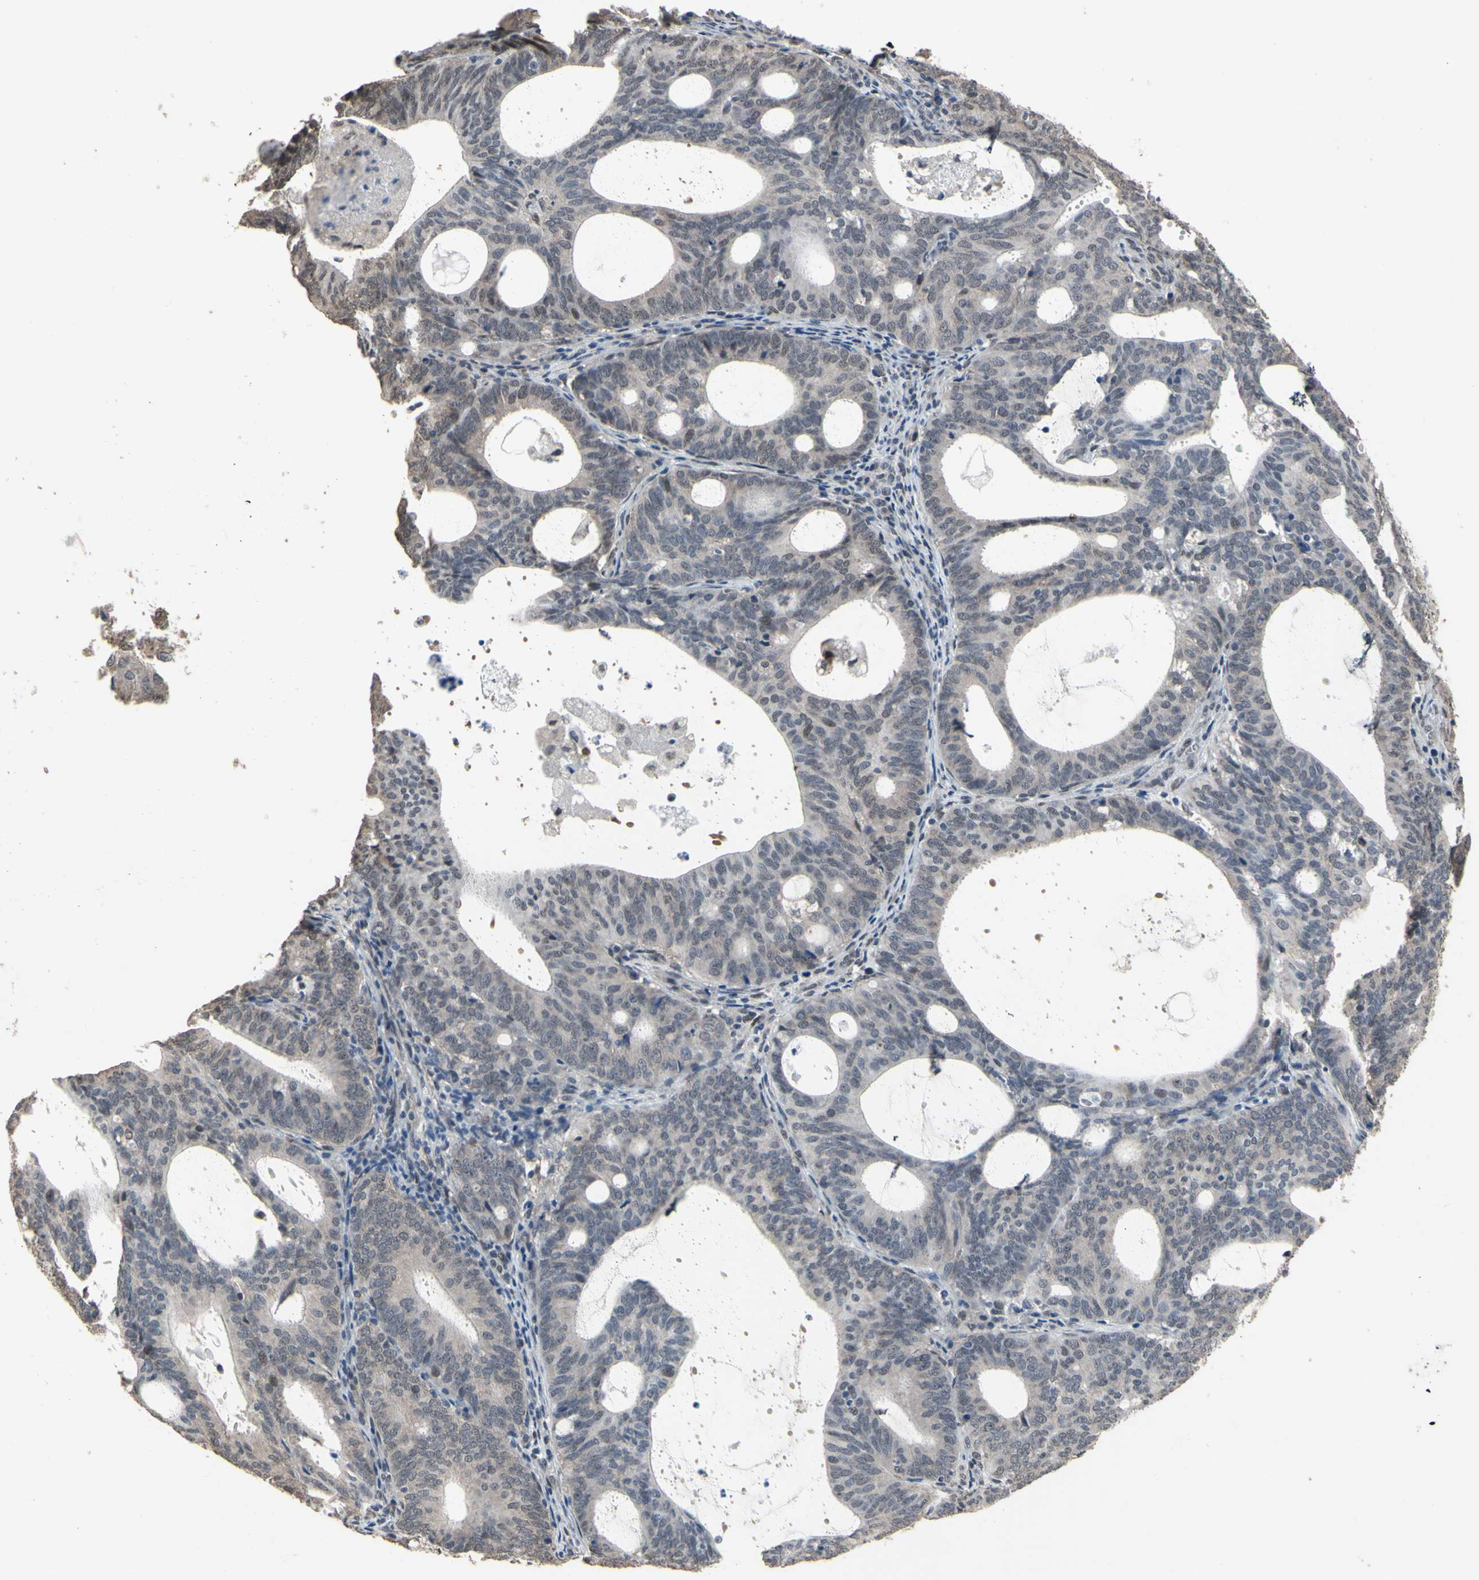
{"staining": {"intensity": "negative", "quantity": "none", "location": "none"}, "tissue": "endometrial cancer", "cell_type": "Tumor cells", "image_type": "cancer", "snomed": [{"axis": "morphology", "description": "Adenocarcinoma, NOS"}, {"axis": "topography", "description": "Uterus"}], "caption": "High power microscopy micrograph of an immunohistochemistry histopathology image of endometrial cancer (adenocarcinoma), revealing no significant positivity in tumor cells.", "gene": "ZNF174", "patient": {"sex": "female", "age": 83}}